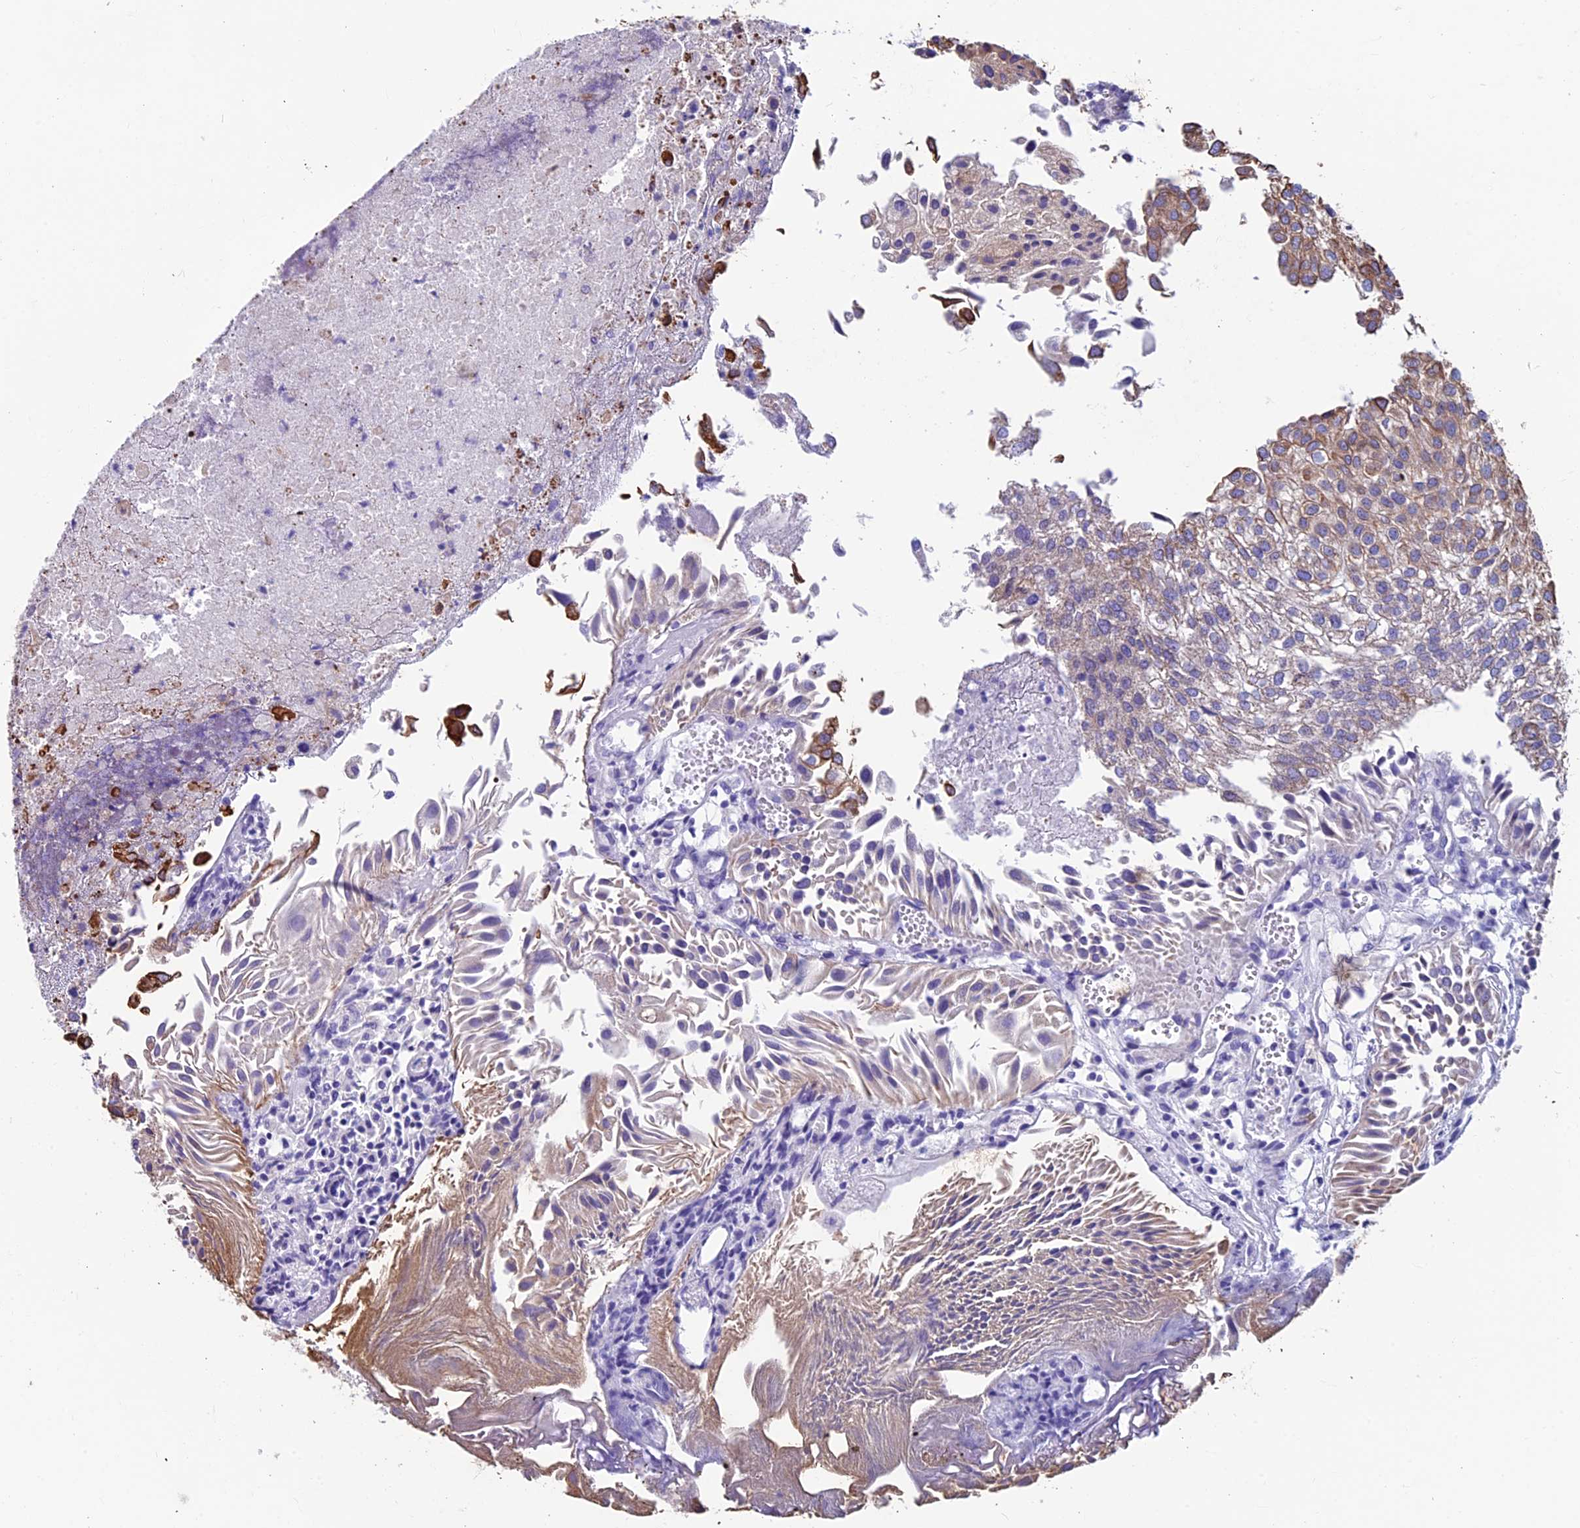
{"staining": {"intensity": "moderate", "quantity": "25%-75%", "location": "cytoplasmic/membranous"}, "tissue": "urothelial cancer", "cell_type": "Tumor cells", "image_type": "cancer", "snomed": [{"axis": "morphology", "description": "Urothelial carcinoma, Low grade"}, {"axis": "topography", "description": "Urinary bladder"}], "caption": "This photomicrograph demonstrates urothelial cancer stained with immunohistochemistry to label a protein in brown. The cytoplasmic/membranous of tumor cells show moderate positivity for the protein. Nuclei are counter-stained blue.", "gene": "CDAN1", "patient": {"sex": "female", "age": 89}}